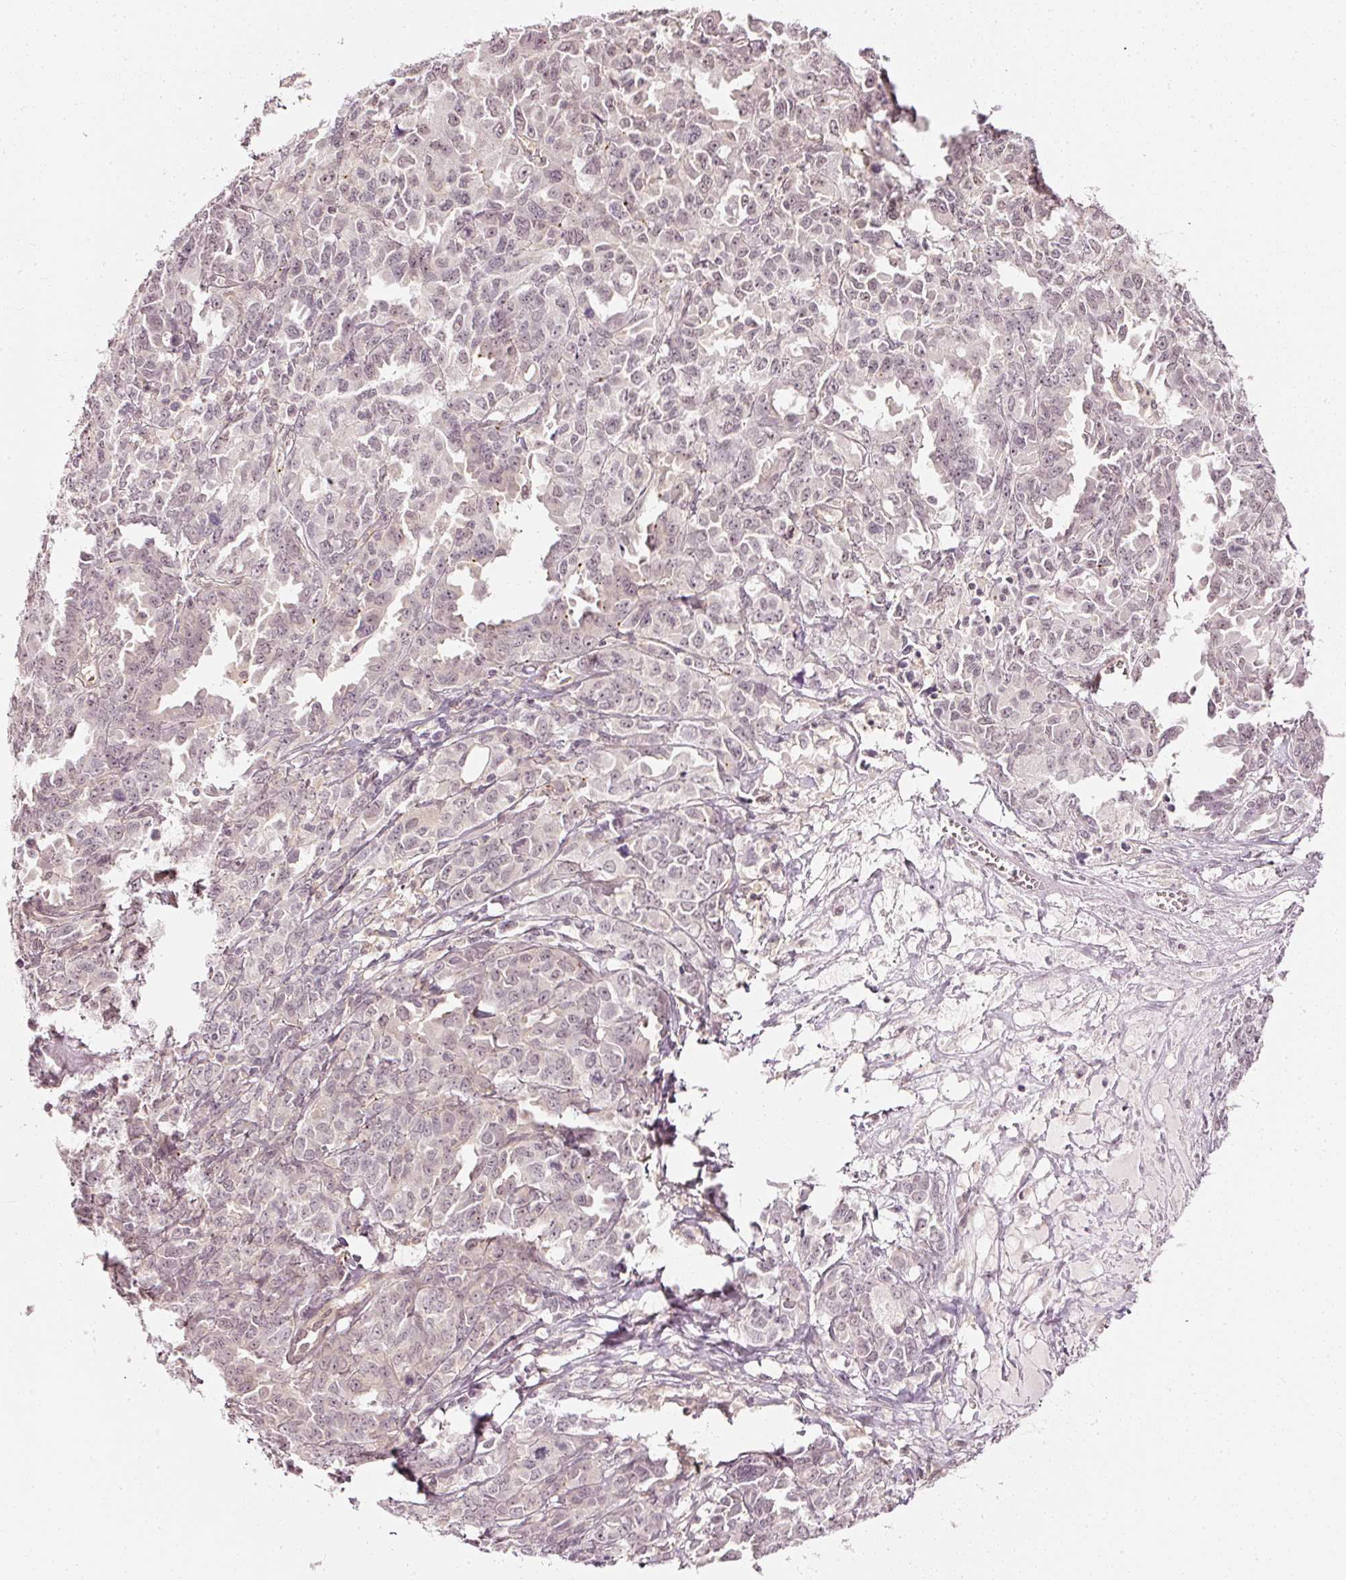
{"staining": {"intensity": "negative", "quantity": "none", "location": "none"}, "tissue": "ovarian cancer", "cell_type": "Tumor cells", "image_type": "cancer", "snomed": [{"axis": "morphology", "description": "Adenocarcinoma, NOS"}, {"axis": "morphology", "description": "Carcinoma, endometroid"}, {"axis": "topography", "description": "Ovary"}], "caption": "This is an immunohistochemistry micrograph of ovarian endometroid carcinoma. There is no staining in tumor cells.", "gene": "DRD2", "patient": {"sex": "female", "age": 72}}